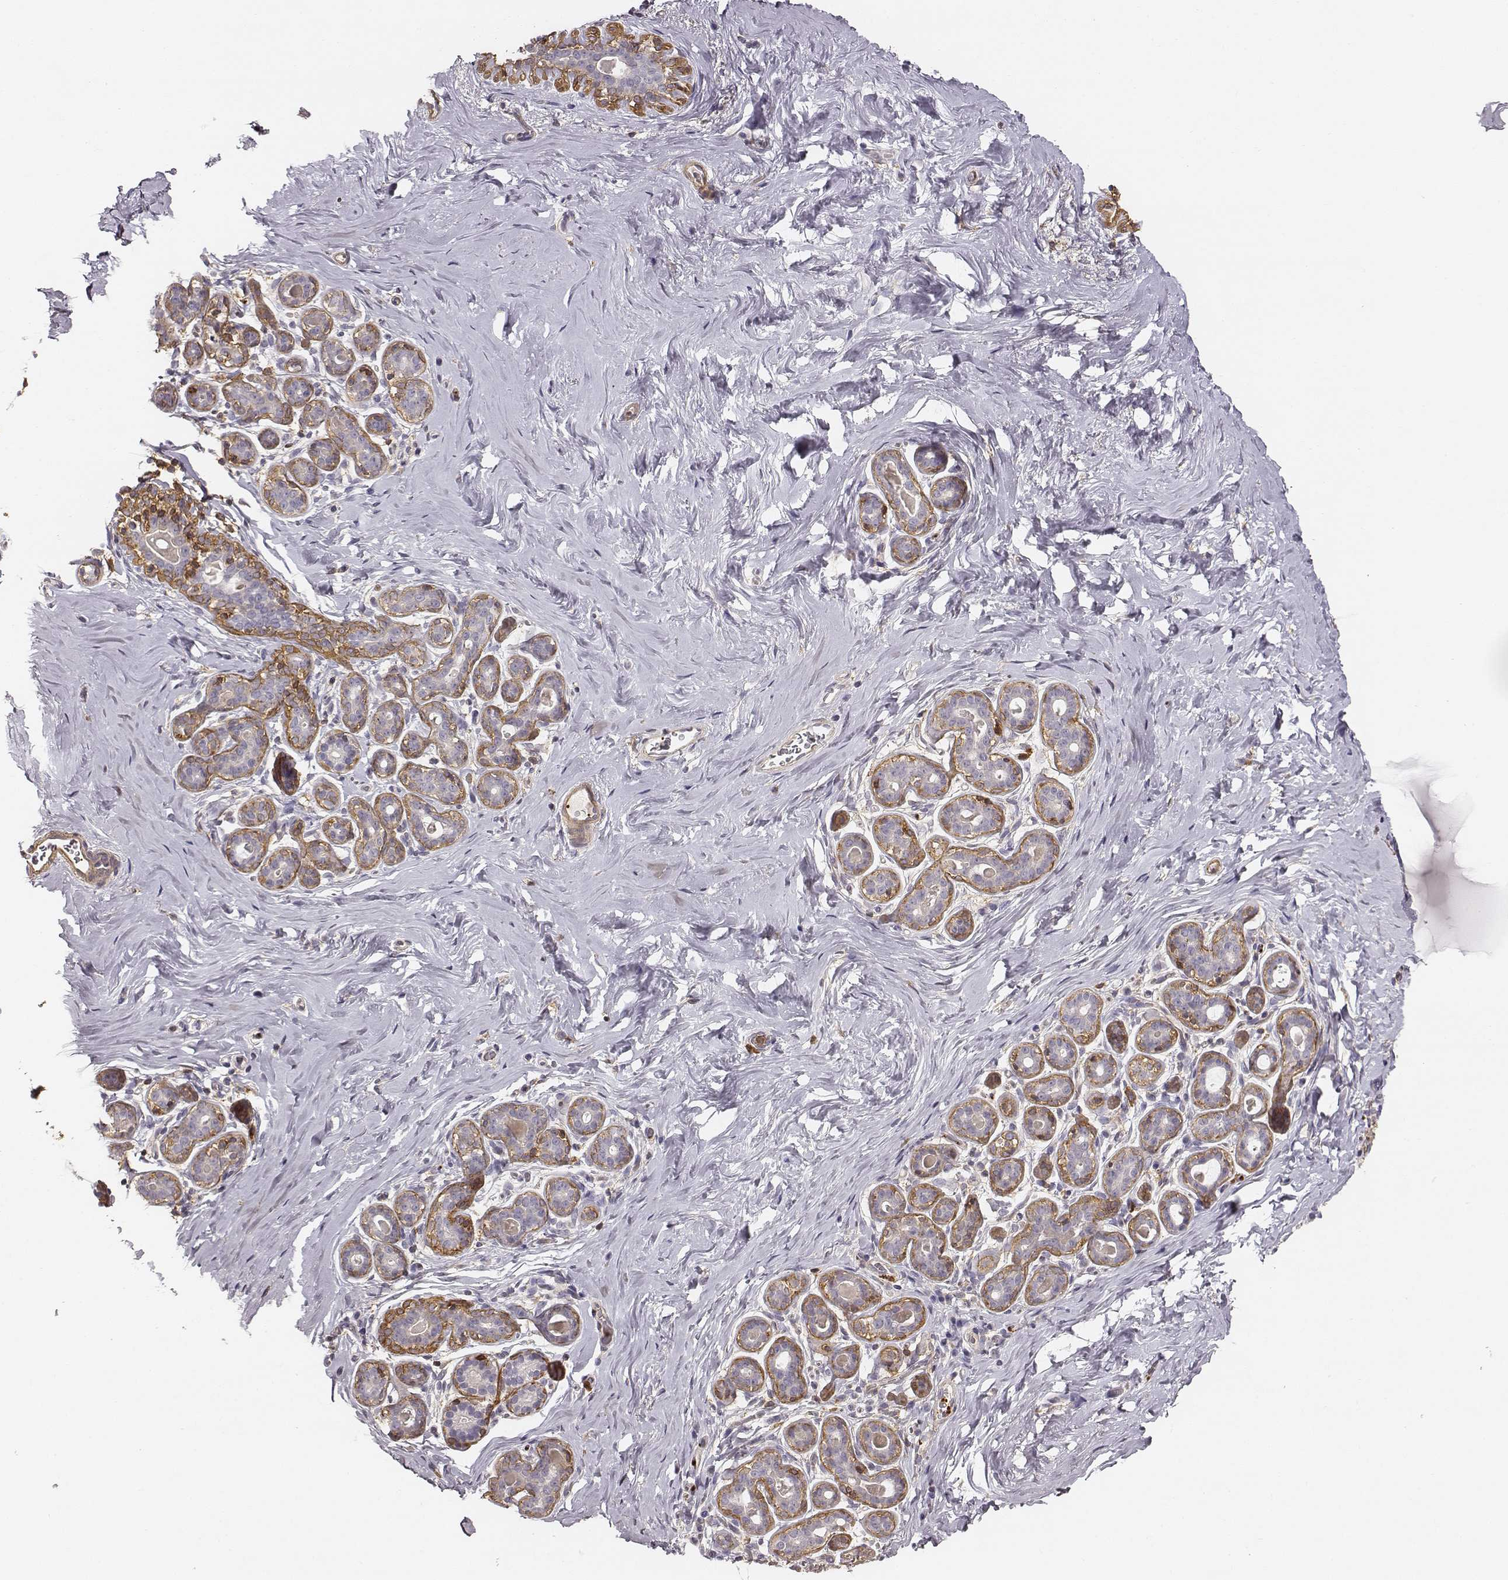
{"staining": {"intensity": "negative", "quantity": "none", "location": "none"}, "tissue": "breast", "cell_type": "Adipocytes", "image_type": "normal", "snomed": [{"axis": "morphology", "description": "Normal tissue, NOS"}, {"axis": "topography", "description": "Skin"}, {"axis": "topography", "description": "Breast"}], "caption": "IHC photomicrograph of benign human breast stained for a protein (brown), which exhibits no staining in adipocytes. Nuclei are stained in blue.", "gene": "ZYX", "patient": {"sex": "female", "age": 43}}